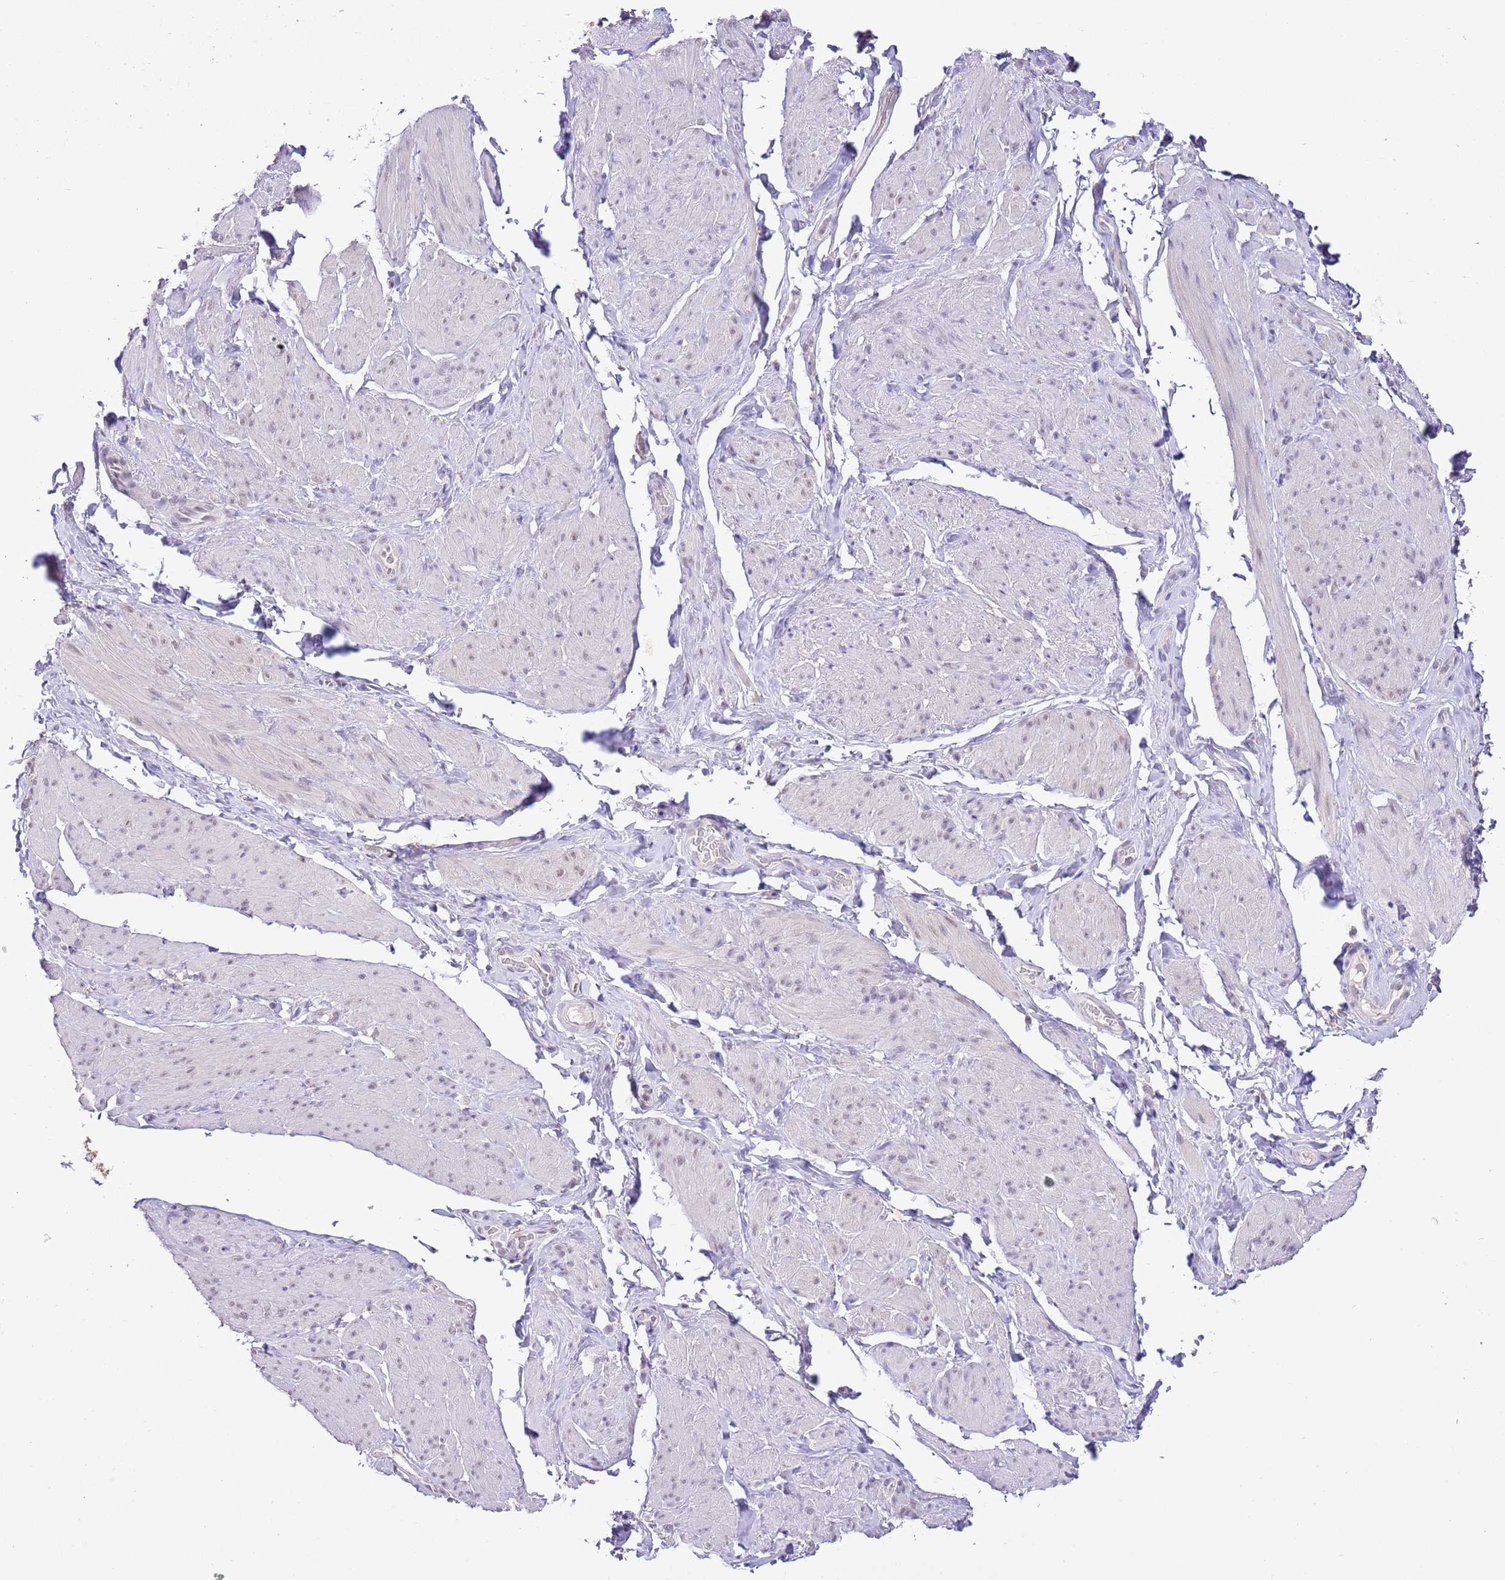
{"staining": {"intensity": "weak", "quantity": "25%-75%", "location": "nuclear"}, "tissue": "smooth muscle", "cell_type": "Smooth muscle cells", "image_type": "normal", "snomed": [{"axis": "morphology", "description": "Normal tissue, NOS"}, {"axis": "topography", "description": "Smooth muscle"}, {"axis": "topography", "description": "Peripheral nerve tissue"}], "caption": "Unremarkable smooth muscle exhibits weak nuclear staining in approximately 25%-75% of smooth muscle cells, visualized by immunohistochemistry. The protein of interest is shown in brown color, while the nuclei are stained blue.", "gene": "IZUMO4", "patient": {"sex": "male", "age": 69}}